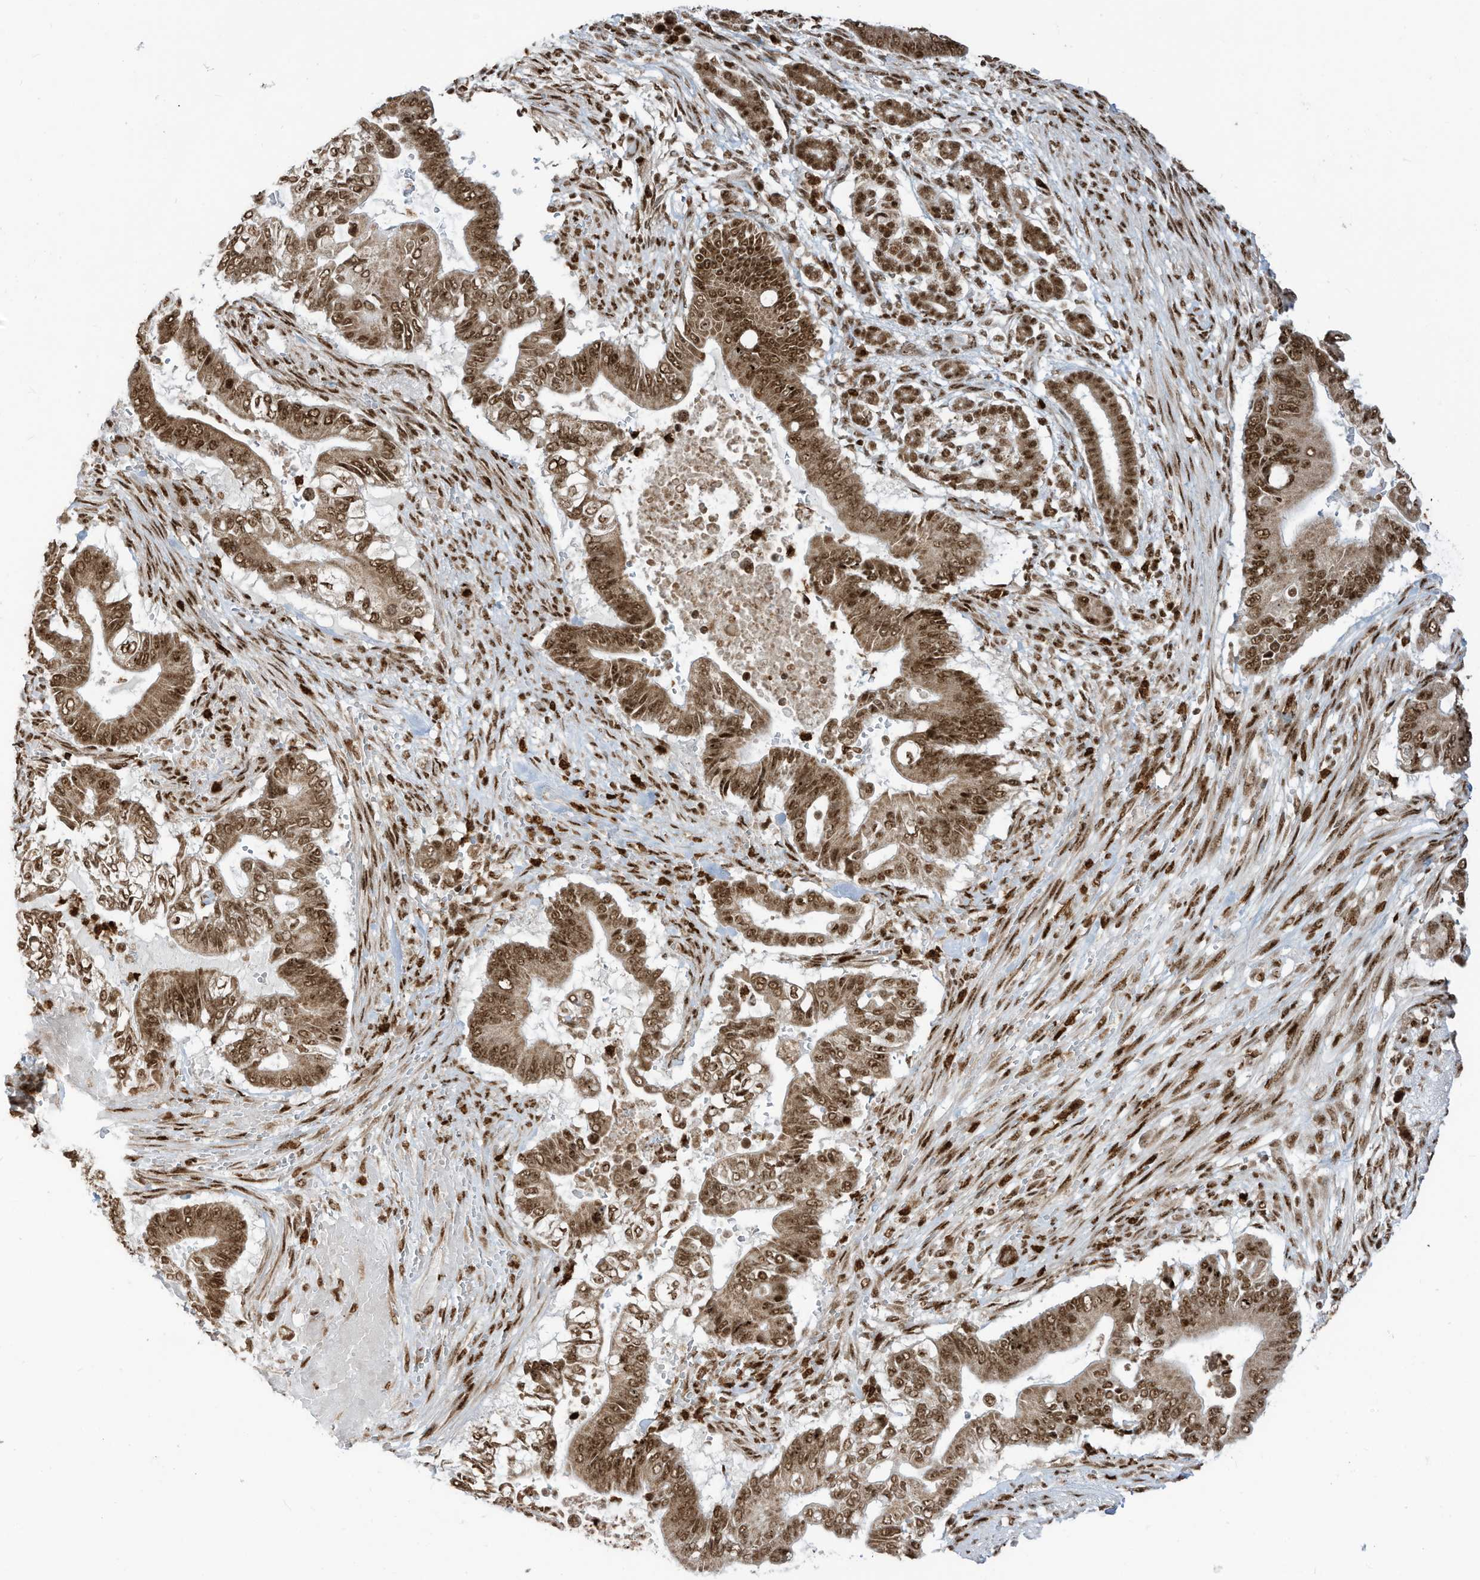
{"staining": {"intensity": "moderate", "quantity": ">75%", "location": "cytoplasmic/membranous,nuclear"}, "tissue": "pancreatic cancer", "cell_type": "Tumor cells", "image_type": "cancer", "snomed": [{"axis": "morphology", "description": "Adenocarcinoma, NOS"}, {"axis": "topography", "description": "Pancreas"}], "caption": "There is medium levels of moderate cytoplasmic/membranous and nuclear expression in tumor cells of pancreatic adenocarcinoma, as demonstrated by immunohistochemical staining (brown color).", "gene": "LBH", "patient": {"sex": "male", "age": 68}}